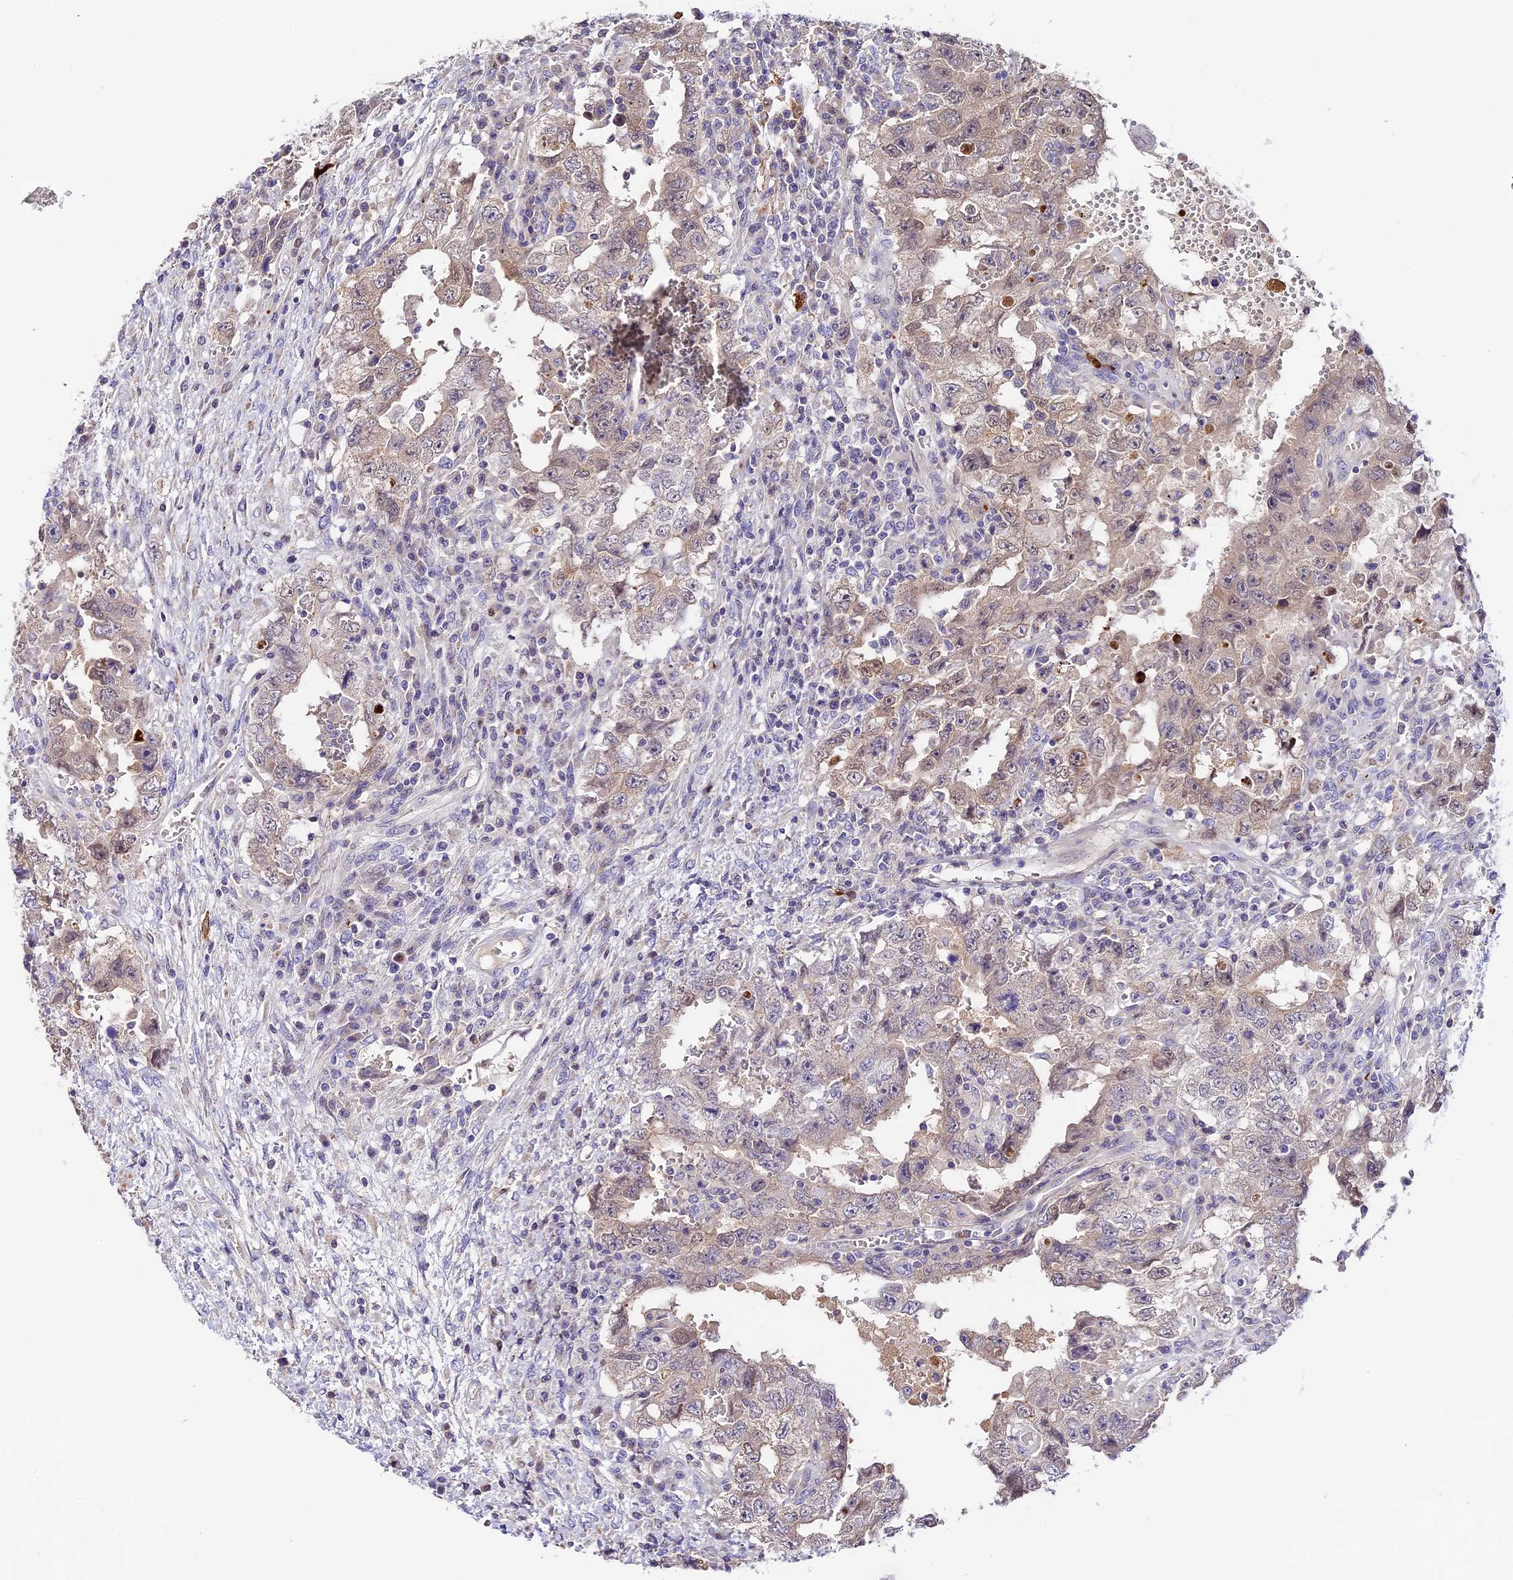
{"staining": {"intensity": "weak", "quantity": "25%-75%", "location": "cytoplasmic/membranous"}, "tissue": "testis cancer", "cell_type": "Tumor cells", "image_type": "cancer", "snomed": [{"axis": "morphology", "description": "Carcinoma, Embryonal, NOS"}, {"axis": "topography", "description": "Testis"}], "caption": "Weak cytoplasmic/membranous positivity for a protein is present in approximately 25%-75% of tumor cells of testis cancer (embryonal carcinoma) using IHC.", "gene": "MAP3K7CL", "patient": {"sex": "male", "age": 26}}